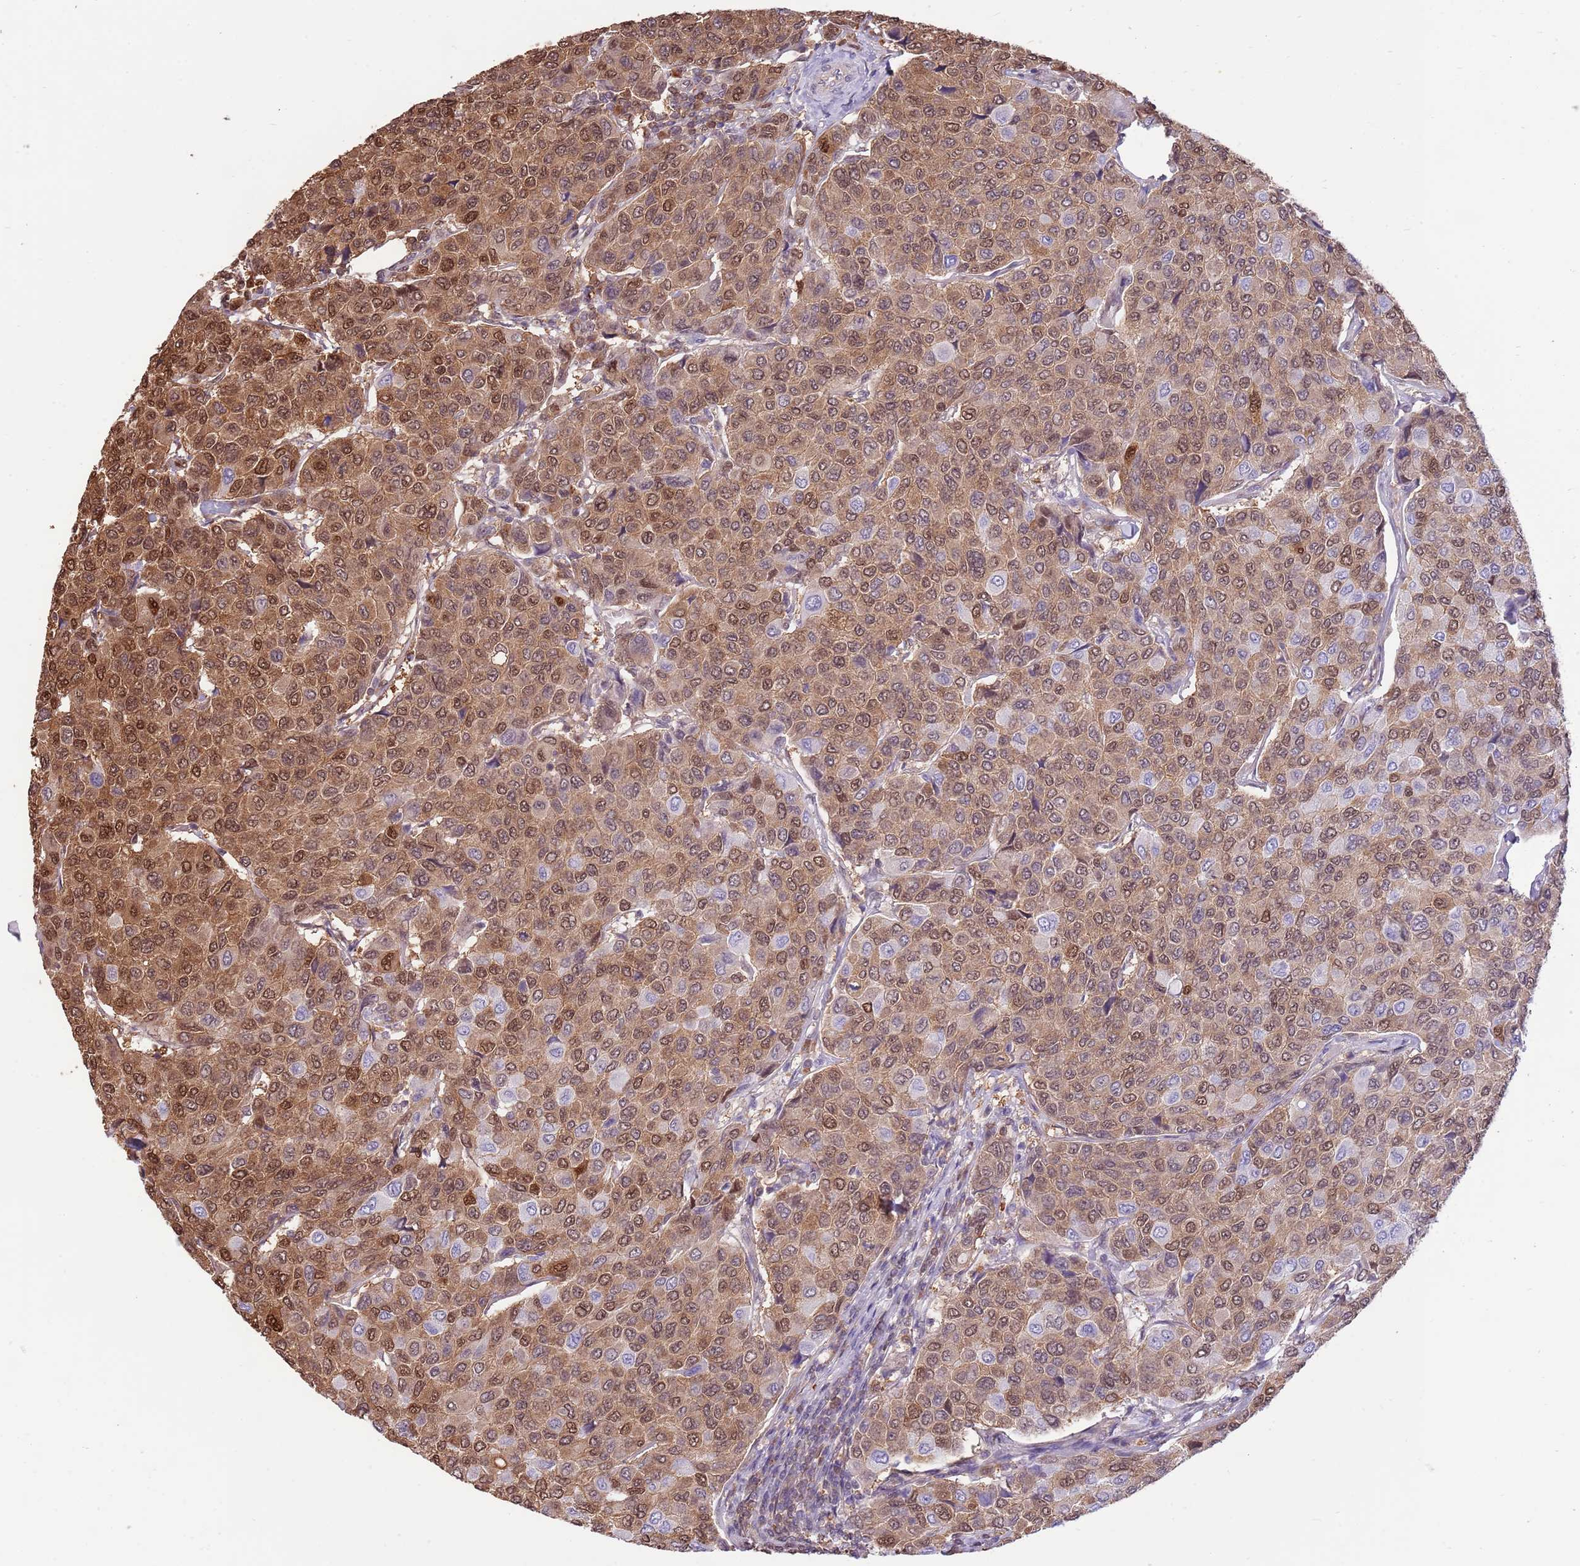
{"staining": {"intensity": "moderate", "quantity": ">75%", "location": "cytoplasmic/membranous,nuclear"}, "tissue": "breast cancer", "cell_type": "Tumor cells", "image_type": "cancer", "snomed": [{"axis": "morphology", "description": "Duct carcinoma"}, {"axis": "topography", "description": "Breast"}], "caption": "There is medium levels of moderate cytoplasmic/membranous and nuclear expression in tumor cells of breast intraductal carcinoma, as demonstrated by immunohistochemical staining (brown color).", "gene": "NSFL1C", "patient": {"sex": "female", "age": 55}}